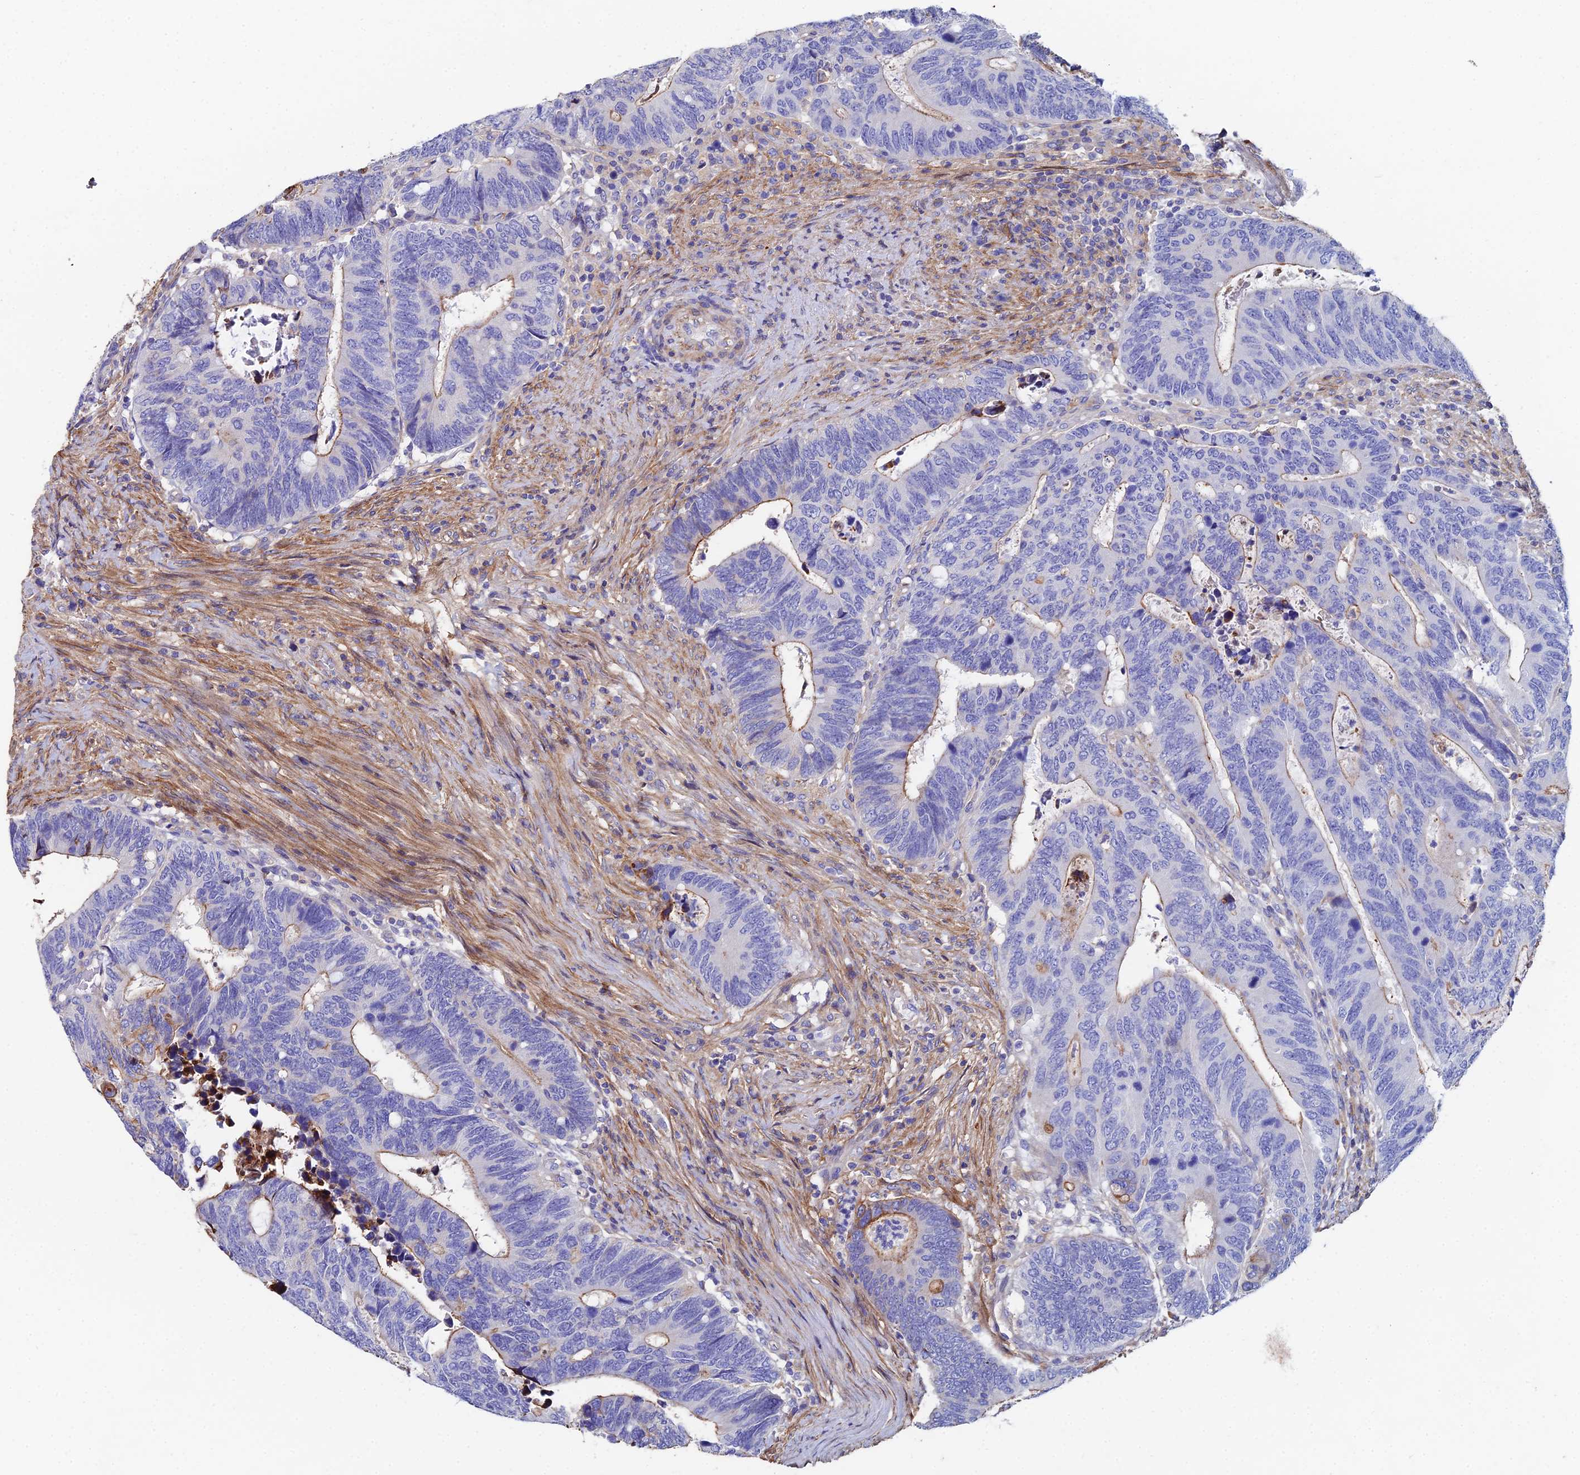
{"staining": {"intensity": "moderate", "quantity": "<25%", "location": "cytoplasmic/membranous"}, "tissue": "colorectal cancer", "cell_type": "Tumor cells", "image_type": "cancer", "snomed": [{"axis": "morphology", "description": "Adenocarcinoma, NOS"}, {"axis": "topography", "description": "Colon"}], "caption": "Colorectal cancer tissue exhibits moderate cytoplasmic/membranous positivity in about <25% of tumor cells", "gene": "C6", "patient": {"sex": "male", "age": 87}}